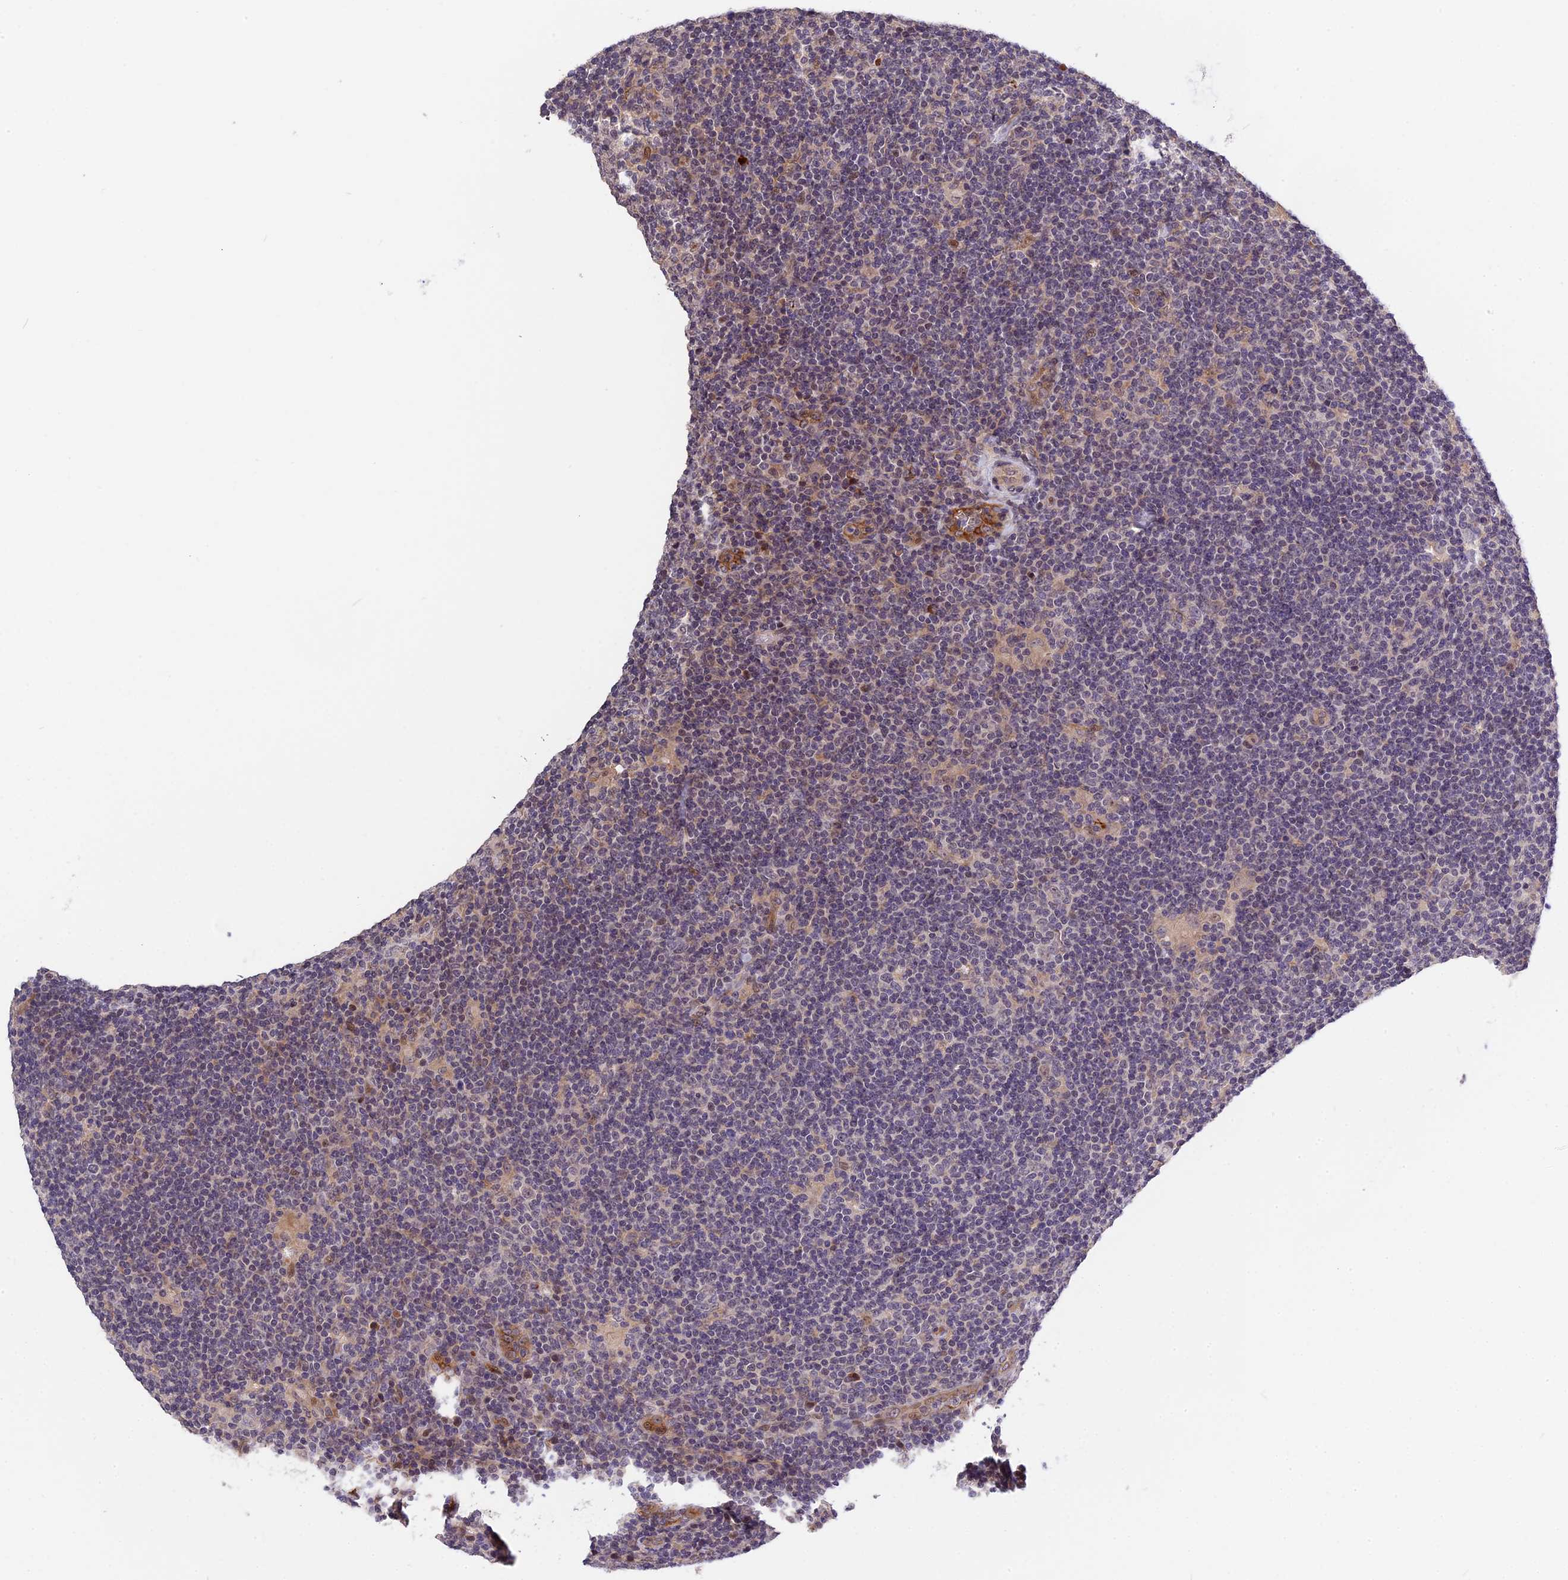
{"staining": {"intensity": "negative", "quantity": "none", "location": "none"}, "tissue": "lymphoma", "cell_type": "Tumor cells", "image_type": "cancer", "snomed": [{"axis": "morphology", "description": "Hodgkin's disease, NOS"}, {"axis": "topography", "description": "Lymph node"}], "caption": "This micrograph is of Hodgkin's disease stained with immunohistochemistry (IHC) to label a protein in brown with the nuclei are counter-stained blue. There is no staining in tumor cells. (DAB (3,3'-diaminobenzidine) IHC visualized using brightfield microscopy, high magnification).", "gene": "MFSD2A", "patient": {"sex": "female", "age": 57}}